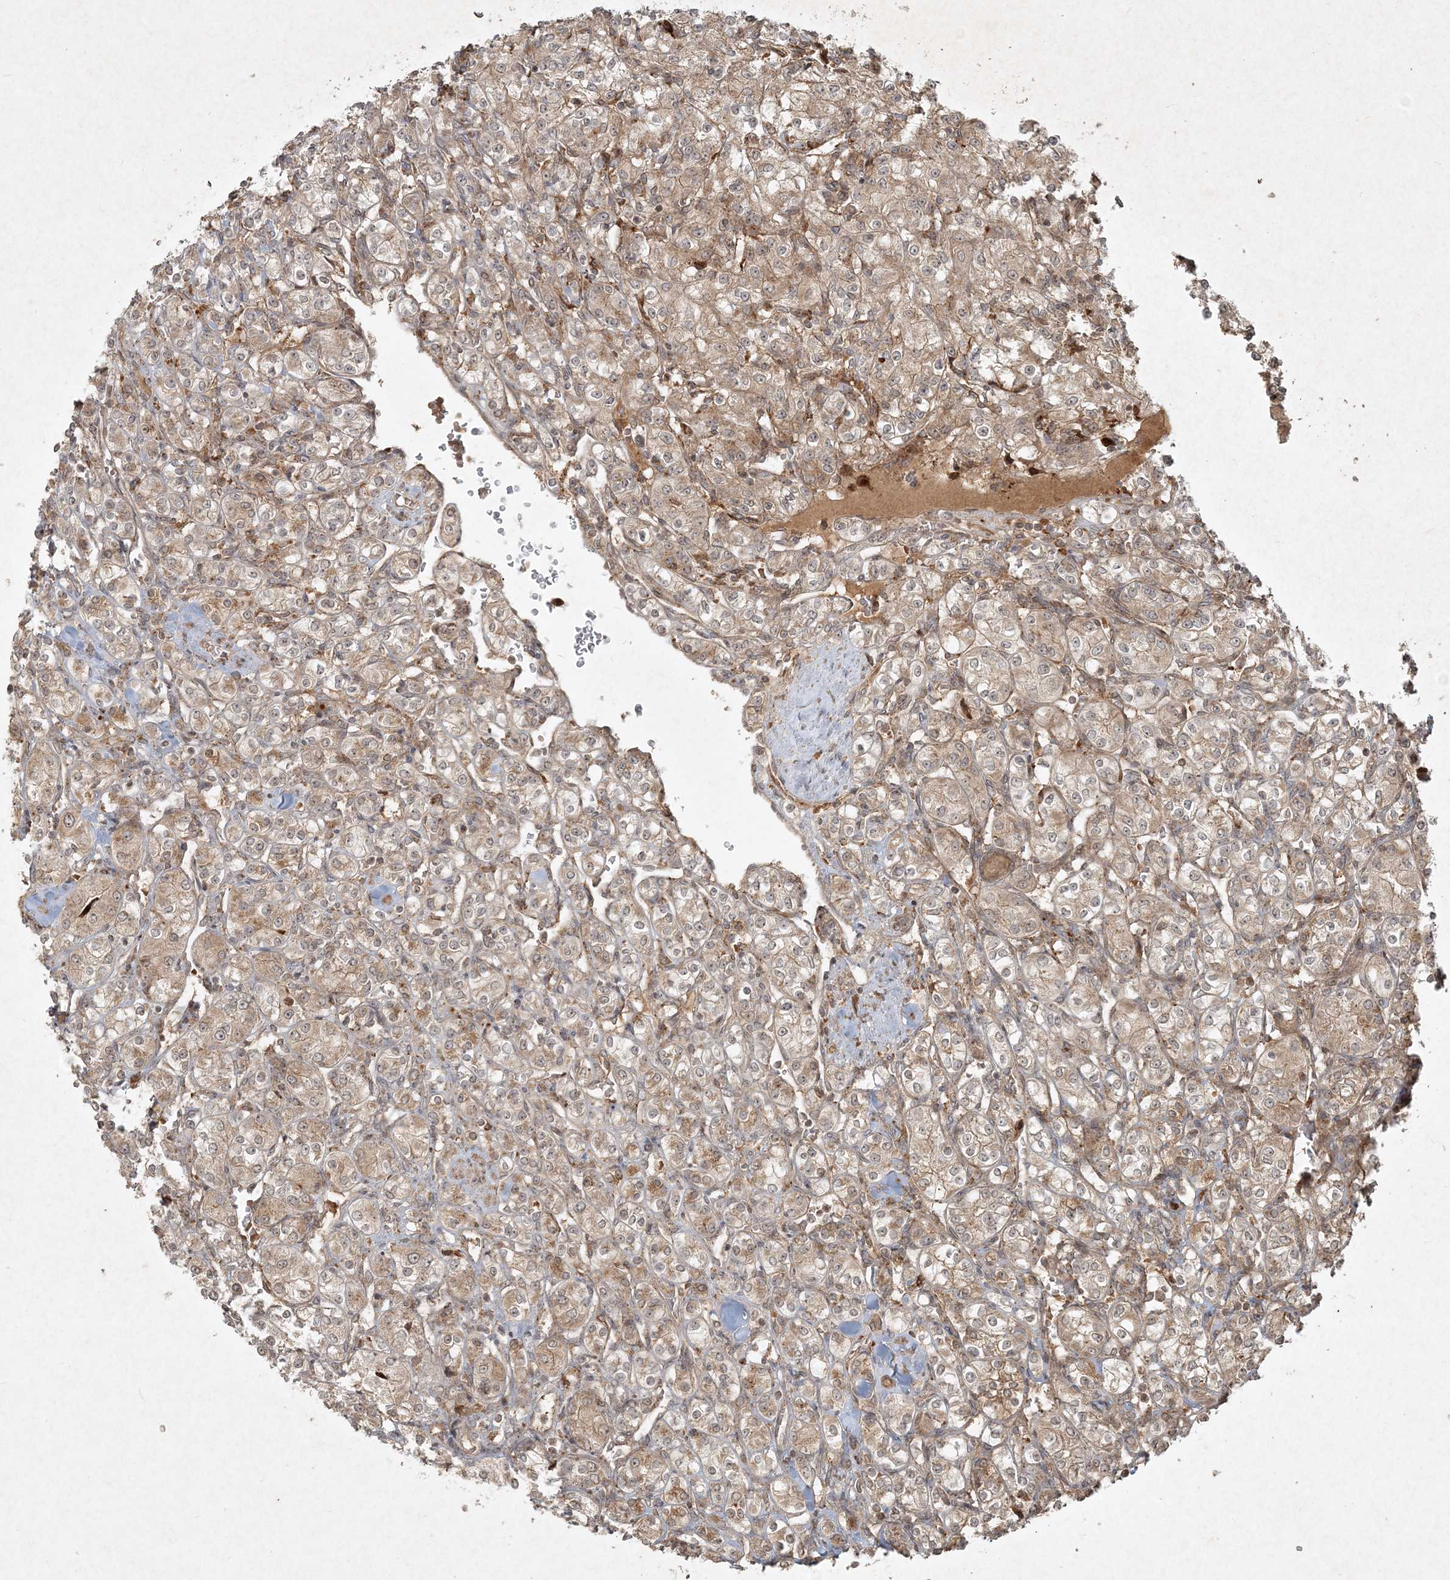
{"staining": {"intensity": "weak", "quantity": ">75%", "location": "cytoplasmic/membranous"}, "tissue": "renal cancer", "cell_type": "Tumor cells", "image_type": "cancer", "snomed": [{"axis": "morphology", "description": "Adenocarcinoma, NOS"}, {"axis": "topography", "description": "Kidney"}], "caption": "A brown stain labels weak cytoplasmic/membranous expression of a protein in renal cancer tumor cells.", "gene": "NARS1", "patient": {"sex": "male", "age": 77}}